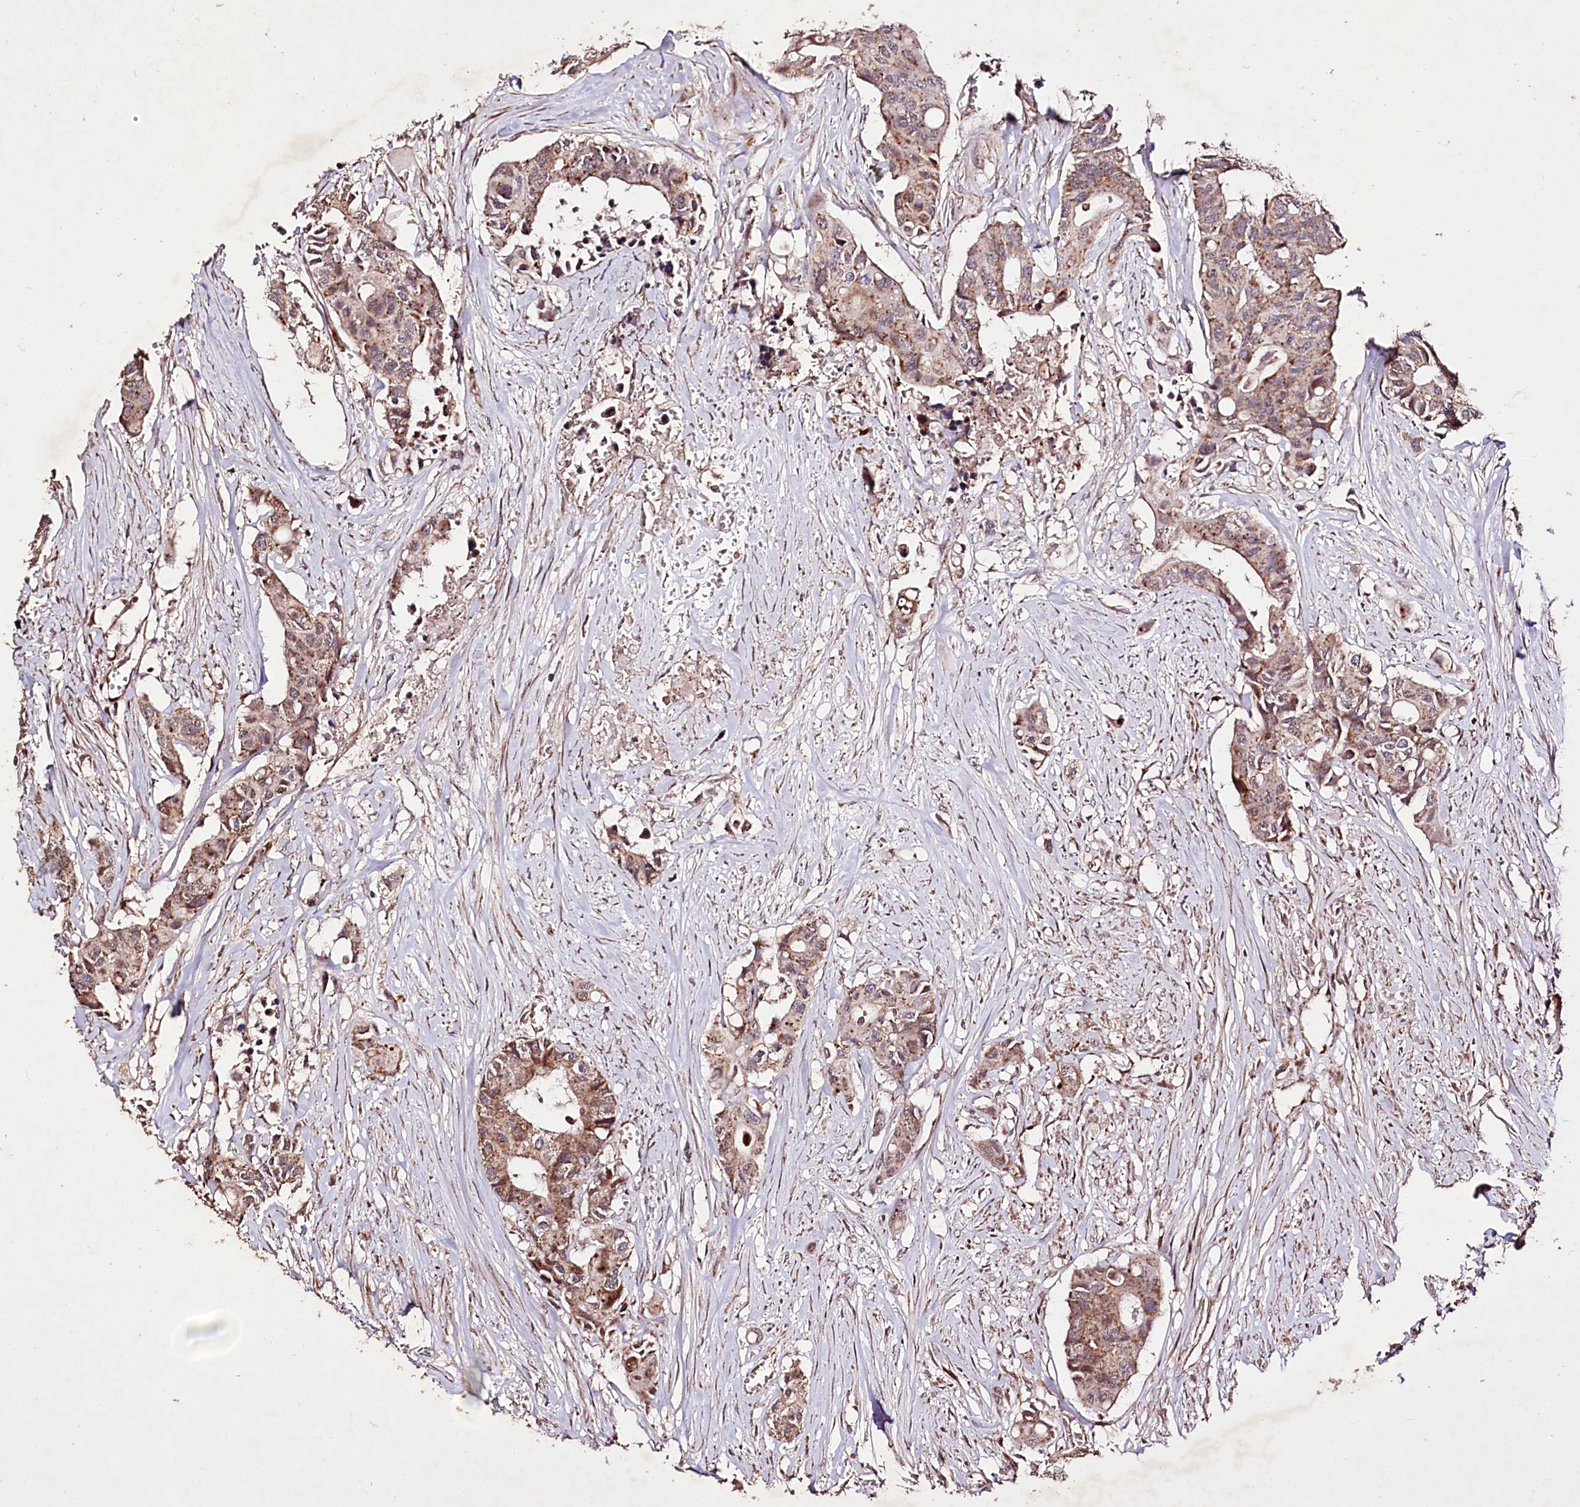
{"staining": {"intensity": "moderate", "quantity": ">75%", "location": "cytoplasmic/membranous"}, "tissue": "colorectal cancer", "cell_type": "Tumor cells", "image_type": "cancer", "snomed": [{"axis": "morphology", "description": "Adenocarcinoma, NOS"}, {"axis": "topography", "description": "Colon"}], "caption": "Colorectal cancer stained with immunohistochemistry (IHC) demonstrates moderate cytoplasmic/membranous positivity in about >75% of tumor cells.", "gene": "CARD19", "patient": {"sex": "male", "age": 77}}